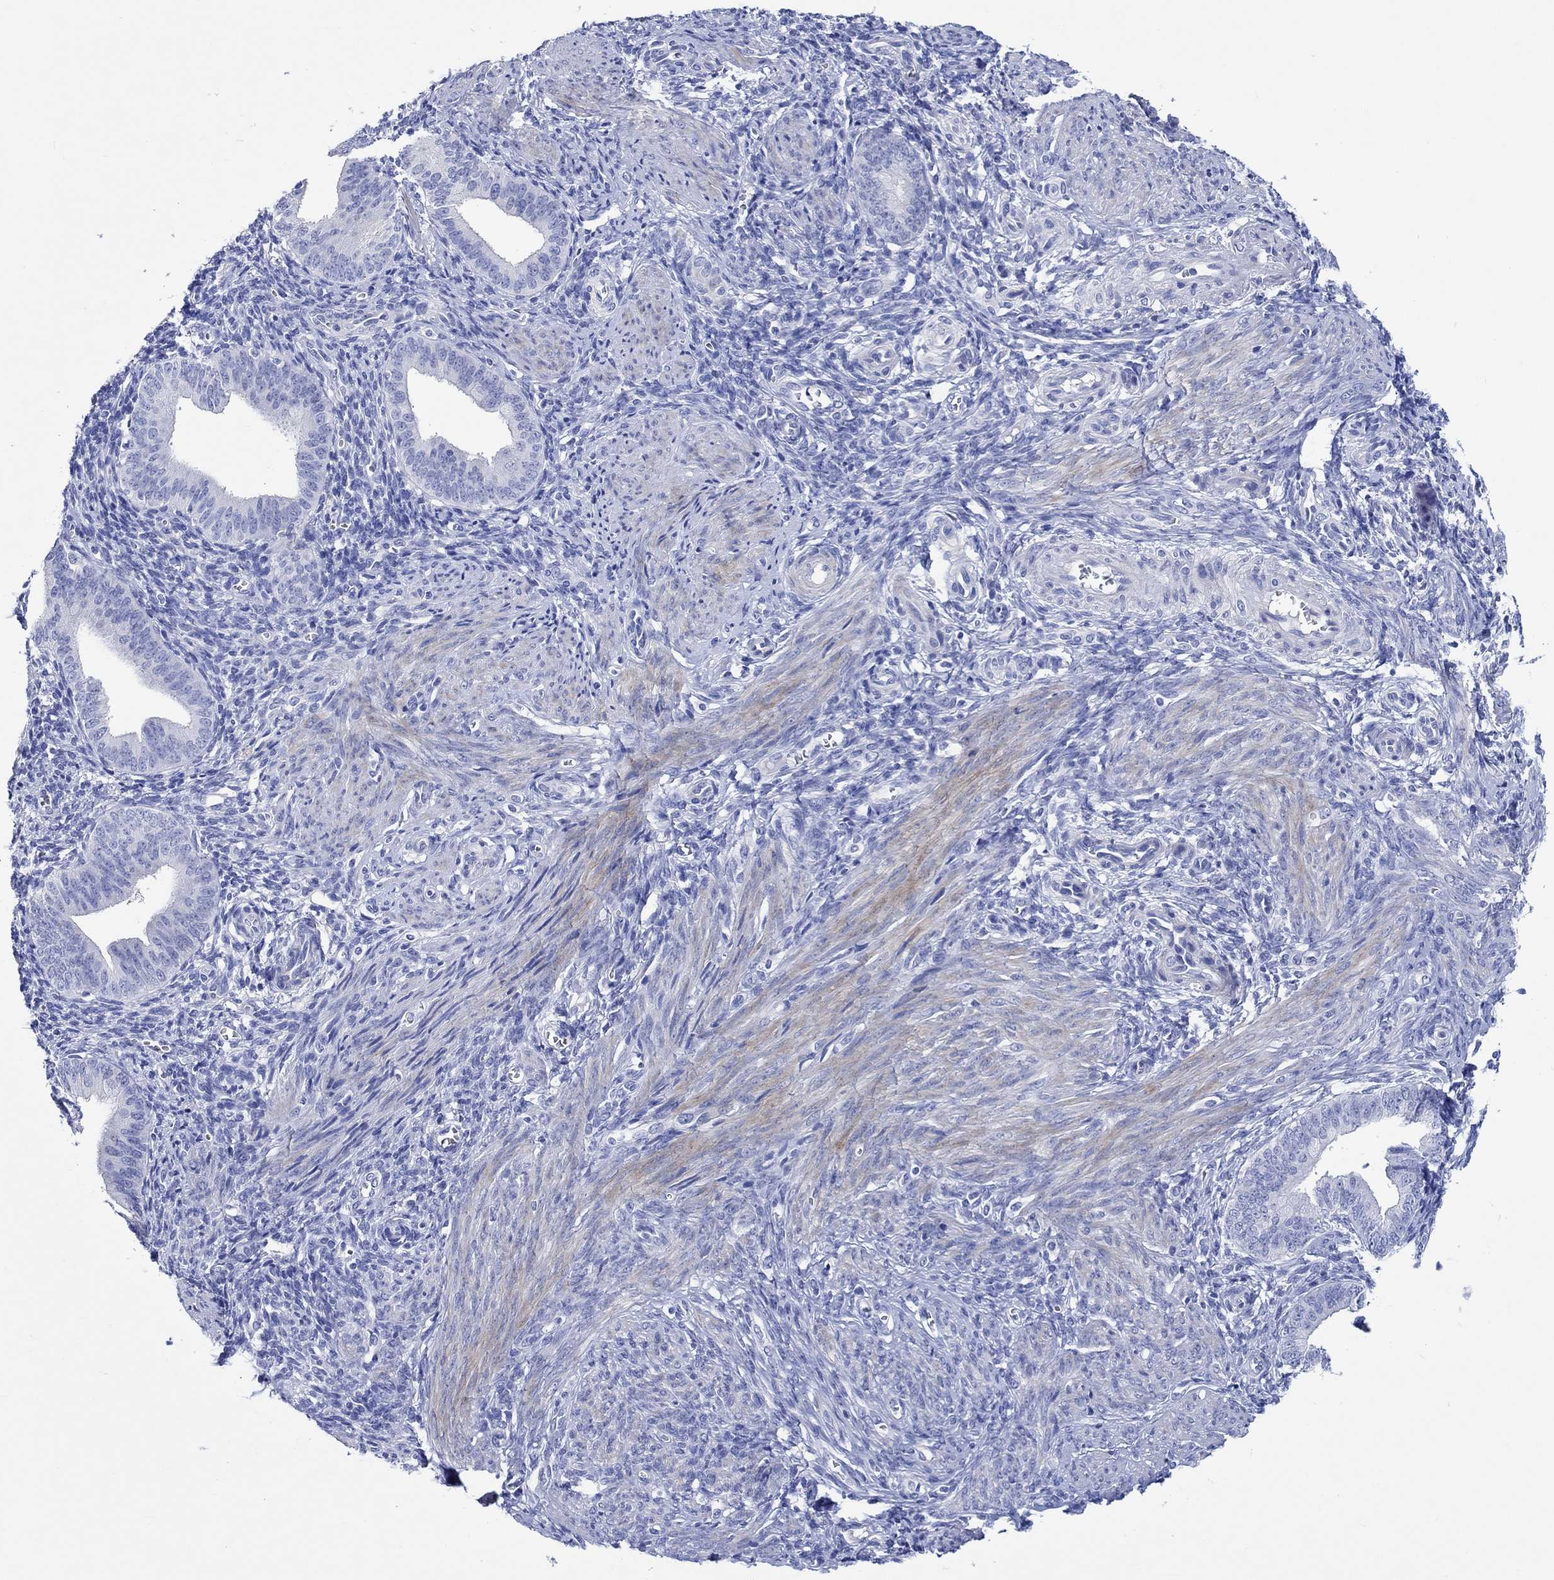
{"staining": {"intensity": "negative", "quantity": "none", "location": "none"}, "tissue": "endometrium", "cell_type": "Cells in endometrial stroma", "image_type": "normal", "snomed": [{"axis": "morphology", "description": "Normal tissue, NOS"}, {"axis": "topography", "description": "Endometrium"}], "caption": "This histopathology image is of normal endometrium stained with IHC to label a protein in brown with the nuclei are counter-stained blue. There is no staining in cells in endometrial stroma. (DAB immunohistochemistry, high magnification).", "gene": "SHISA4", "patient": {"sex": "female", "age": 42}}